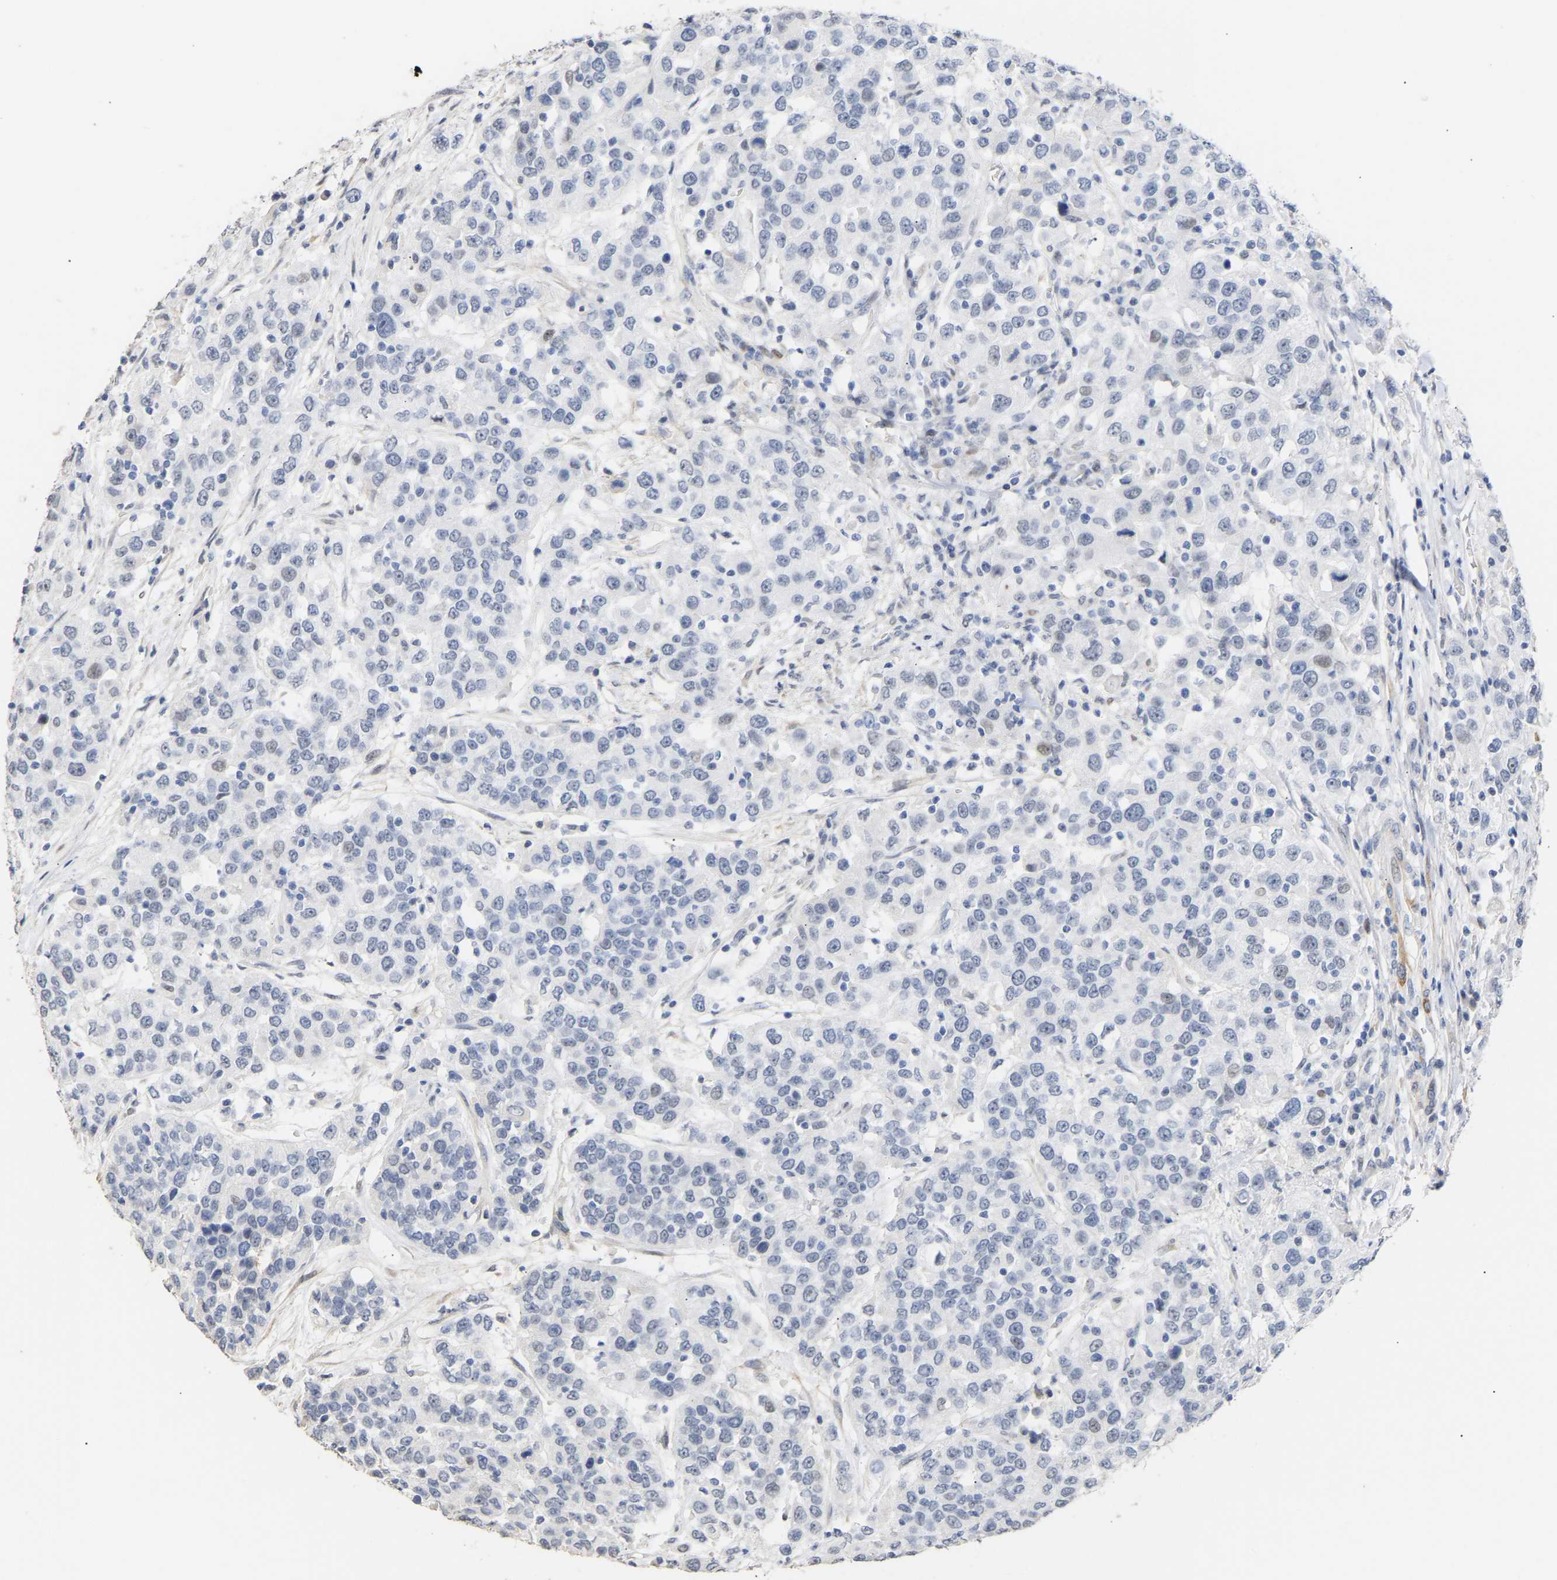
{"staining": {"intensity": "negative", "quantity": "none", "location": "none"}, "tissue": "urothelial cancer", "cell_type": "Tumor cells", "image_type": "cancer", "snomed": [{"axis": "morphology", "description": "Urothelial carcinoma, High grade"}, {"axis": "topography", "description": "Urinary bladder"}], "caption": "DAB (3,3'-diaminobenzidine) immunohistochemical staining of human urothelial cancer displays no significant expression in tumor cells. (Immunohistochemistry (ihc), brightfield microscopy, high magnification).", "gene": "AMPH", "patient": {"sex": "female", "age": 80}}